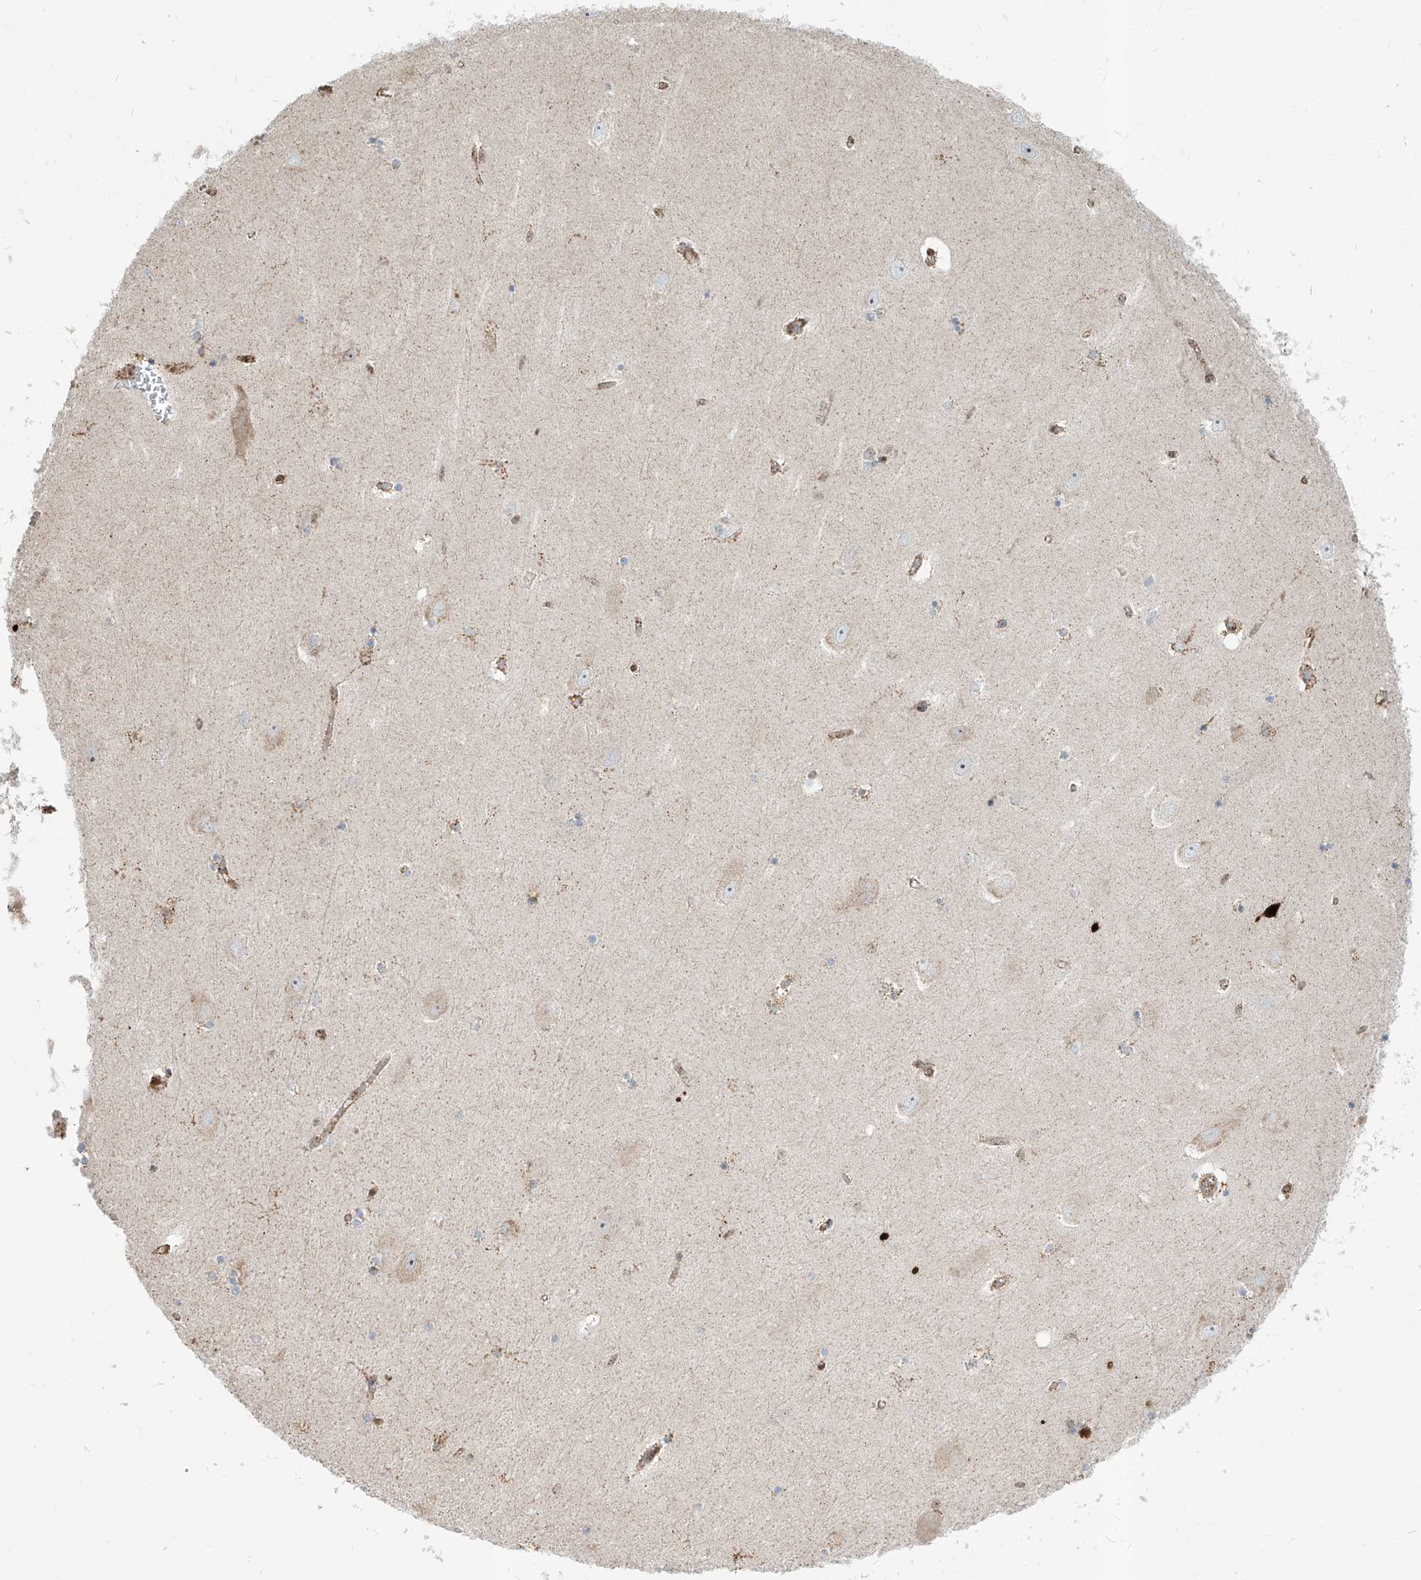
{"staining": {"intensity": "weak", "quantity": "<25%", "location": "cytoplasmic/membranous"}, "tissue": "hippocampus", "cell_type": "Glial cells", "image_type": "normal", "snomed": [{"axis": "morphology", "description": "Normal tissue, NOS"}, {"axis": "topography", "description": "Hippocampus"}], "caption": "Immunohistochemistry (IHC) histopathology image of unremarkable hippocampus stained for a protein (brown), which exhibits no expression in glial cells.", "gene": "ZBTB8A", "patient": {"sex": "female", "age": 54}}